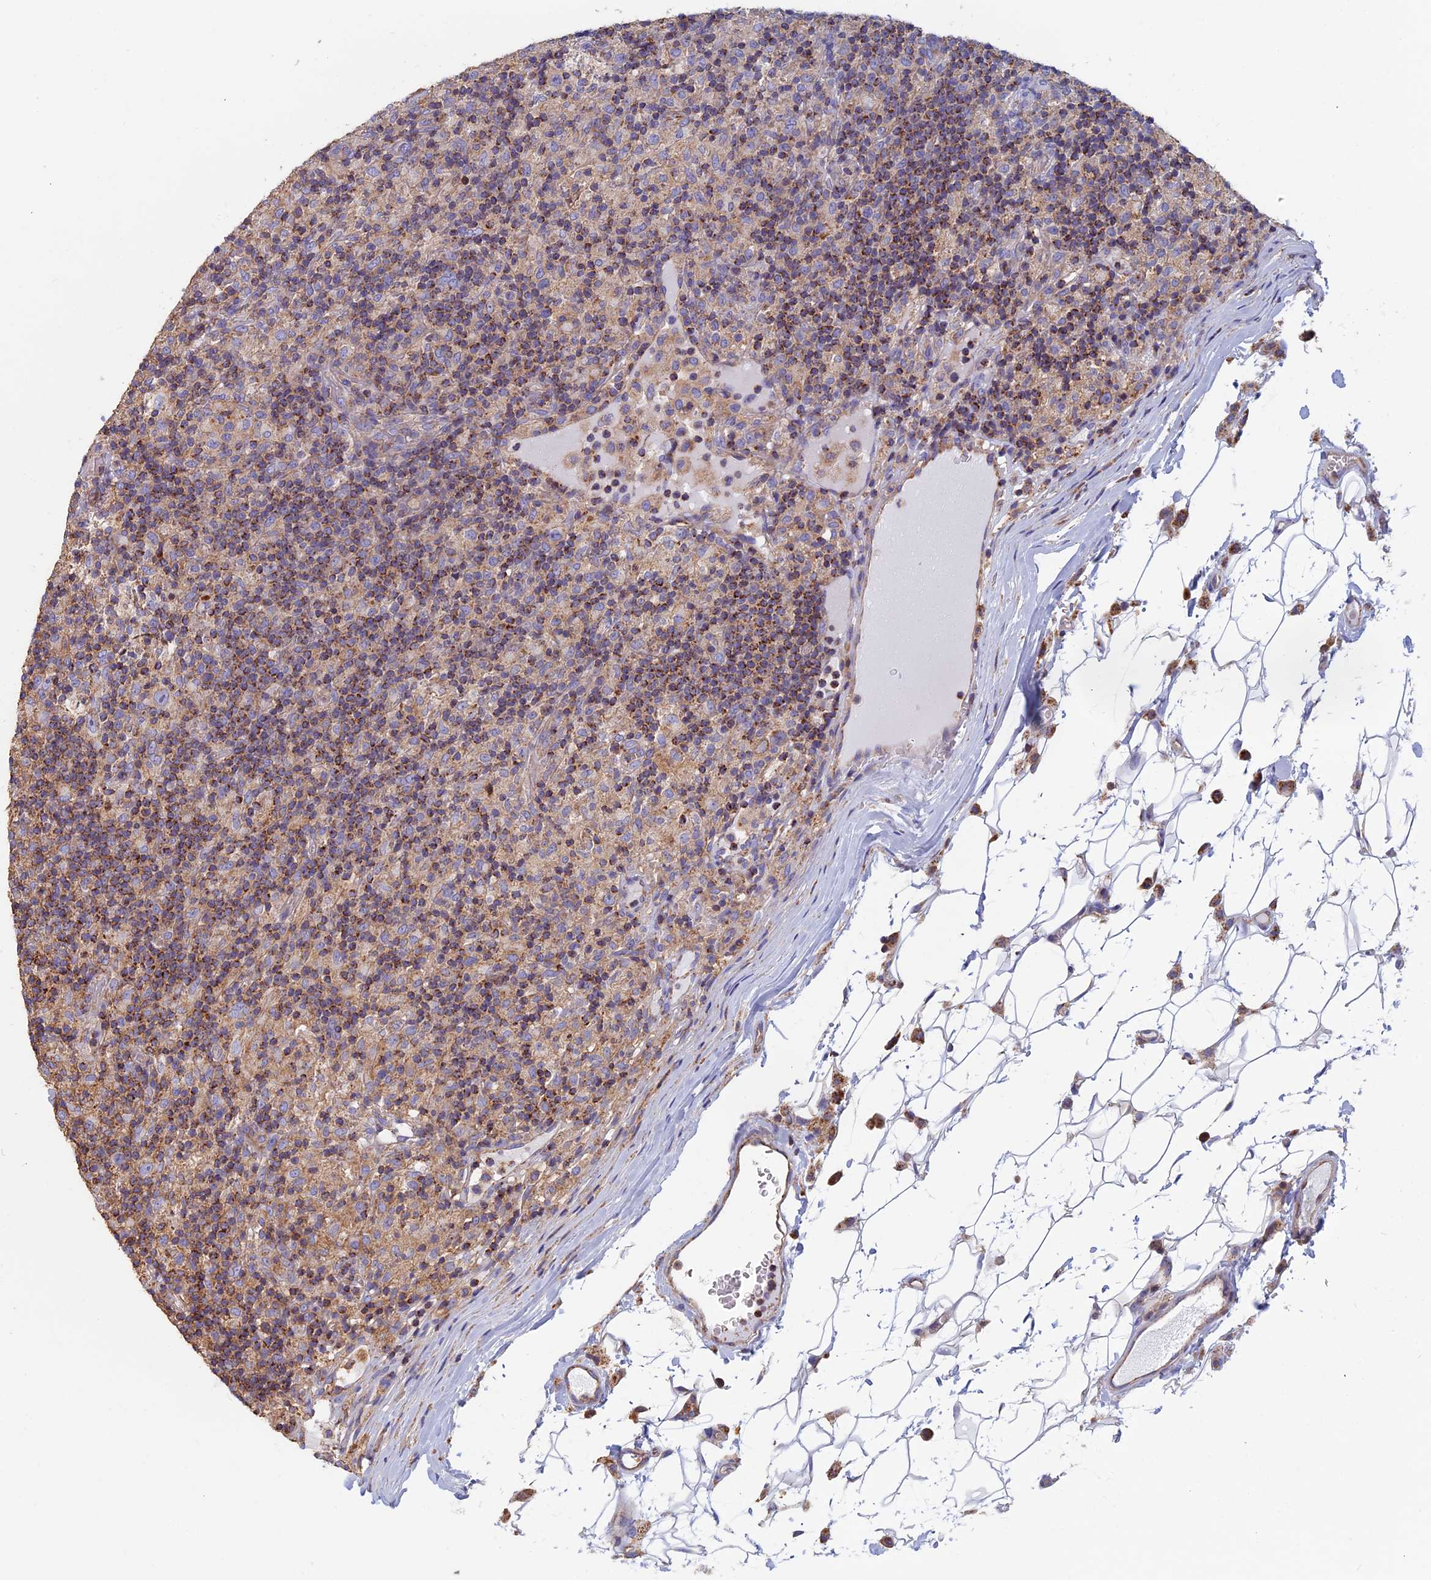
{"staining": {"intensity": "weak", "quantity": "<25%", "location": "cytoplasmic/membranous"}, "tissue": "lymphoma", "cell_type": "Tumor cells", "image_type": "cancer", "snomed": [{"axis": "morphology", "description": "Hodgkin's disease, NOS"}, {"axis": "topography", "description": "Lymph node"}], "caption": "IHC histopathology image of neoplastic tissue: Hodgkin's disease stained with DAB exhibits no significant protein staining in tumor cells. Nuclei are stained in blue.", "gene": "HSD17B8", "patient": {"sex": "male", "age": 70}}